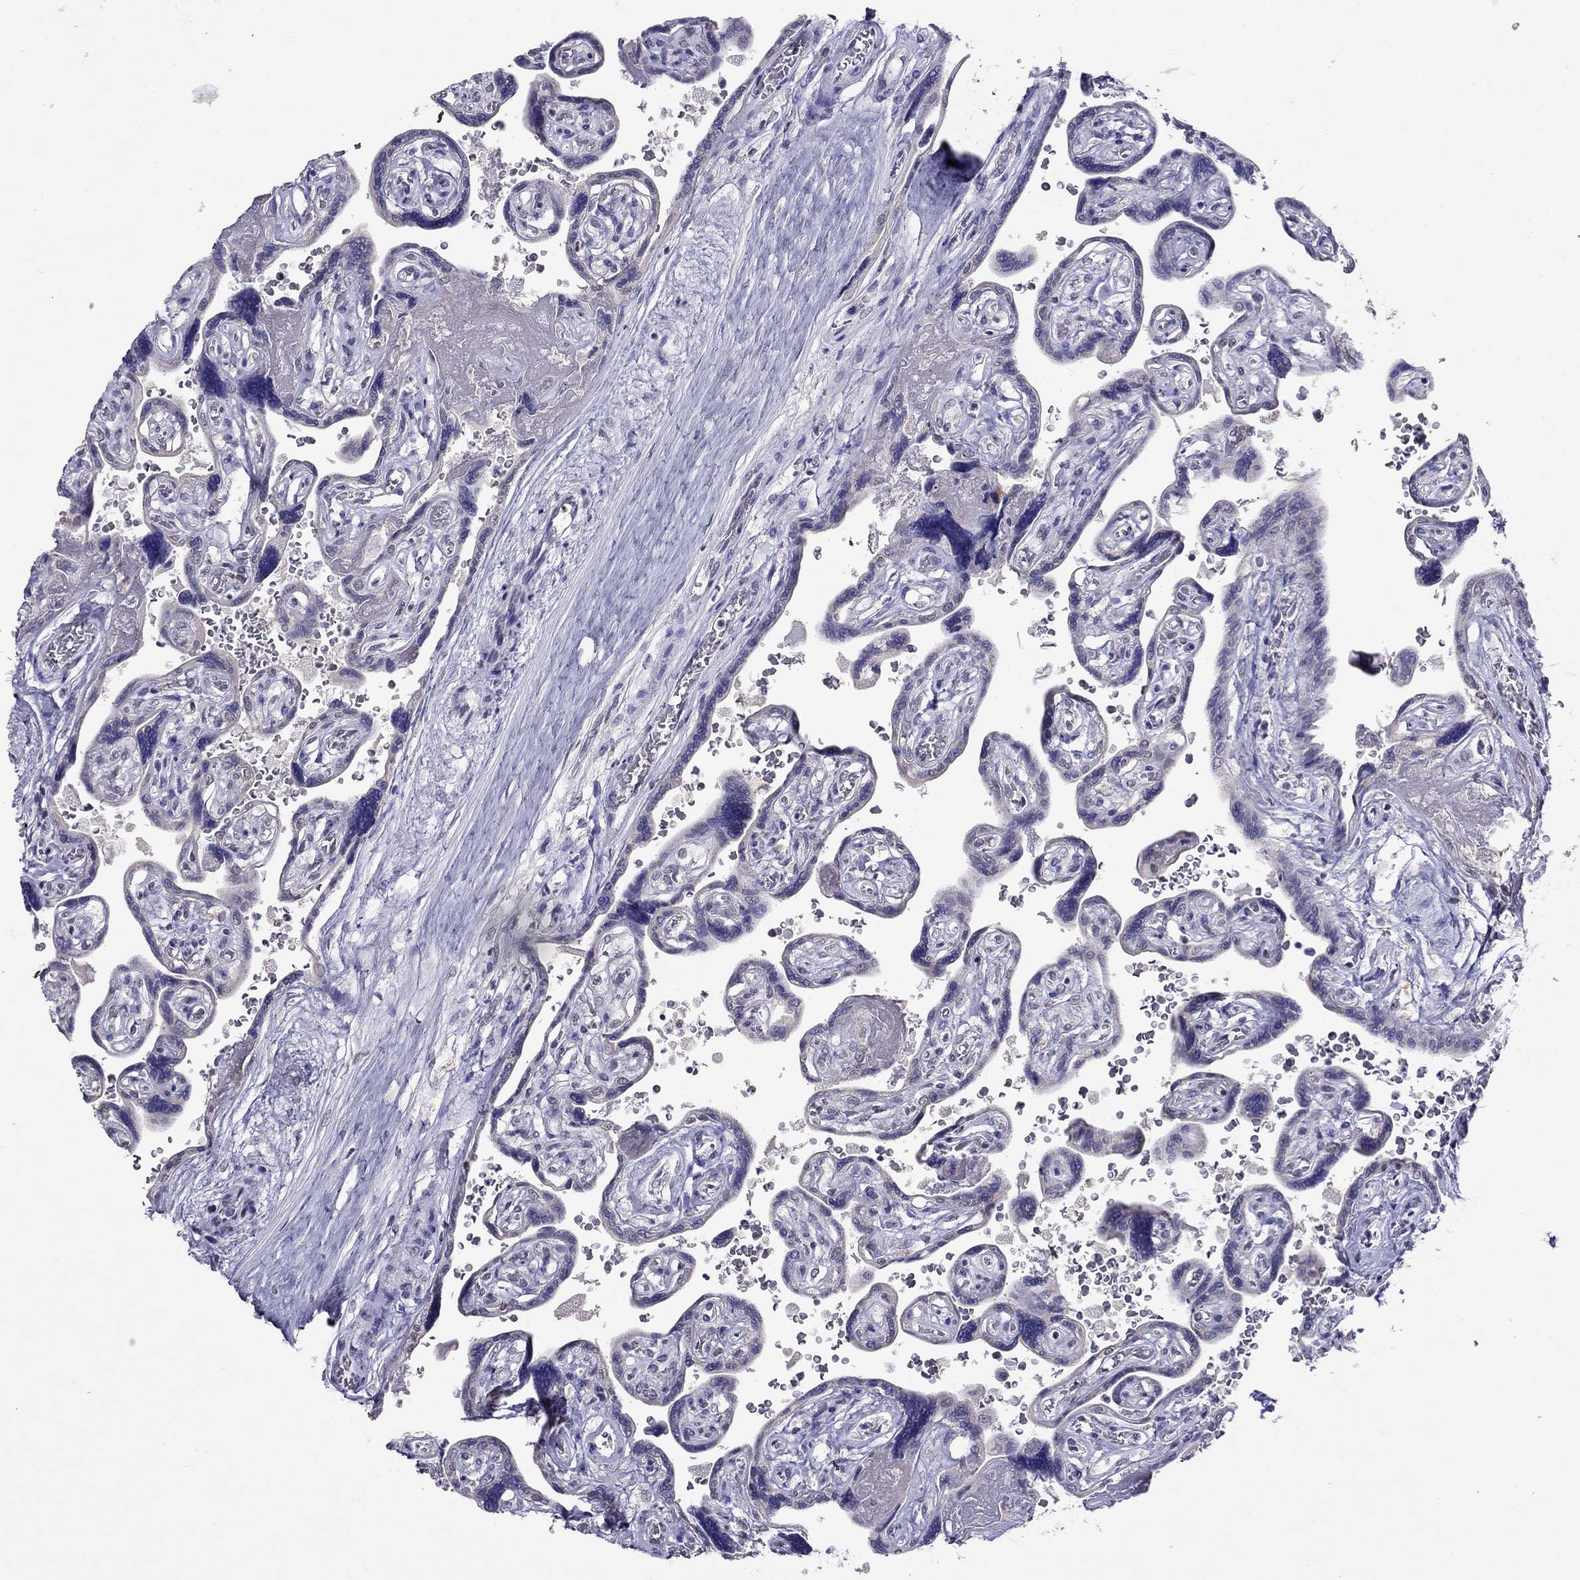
{"staining": {"intensity": "negative", "quantity": "none", "location": "none"}, "tissue": "placenta", "cell_type": "Decidual cells", "image_type": "normal", "snomed": [{"axis": "morphology", "description": "Normal tissue, NOS"}, {"axis": "topography", "description": "Placenta"}], "caption": "Micrograph shows no protein expression in decidual cells of normal placenta. (IHC, brightfield microscopy, high magnification).", "gene": "MYO3B", "patient": {"sex": "female", "age": 32}}